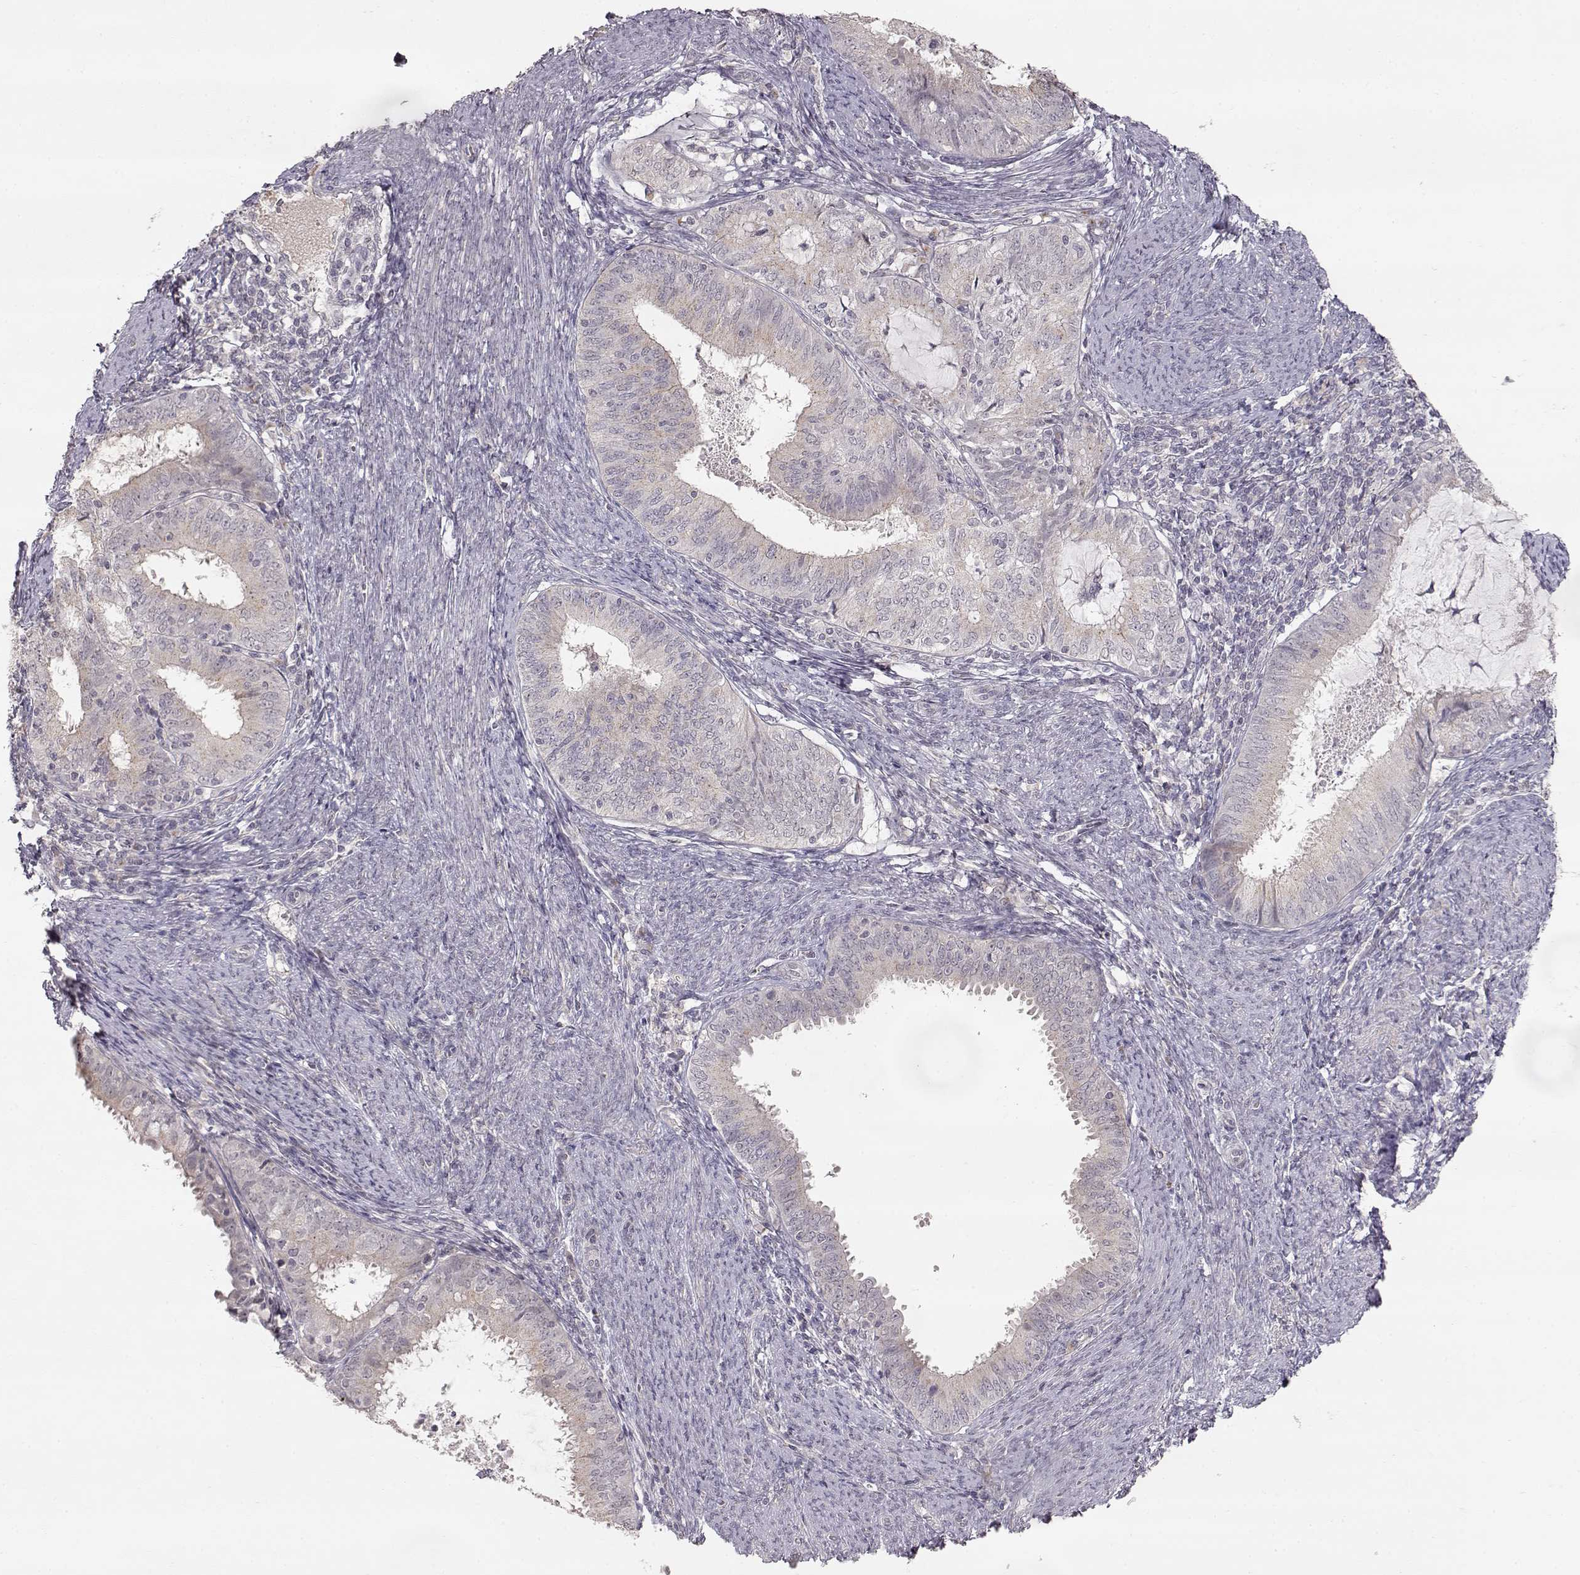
{"staining": {"intensity": "negative", "quantity": "none", "location": "none"}, "tissue": "endometrial cancer", "cell_type": "Tumor cells", "image_type": "cancer", "snomed": [{"axis": "morphology", "description": "Adenocarcinoma, NOS"}, {"axis": "topography", "description": "Endometrium"}], "caption": "Tumor cells show no significant staining in endometrial cancer. Brightfield microscopy of immunohistochemistry stained with DAB (3,3'-diaminobenzidine) (brown) and hematoxylin (blue), captured at high magnification.", "gene": "PNMT", "patient": {"sex": "female", "age": 57}}